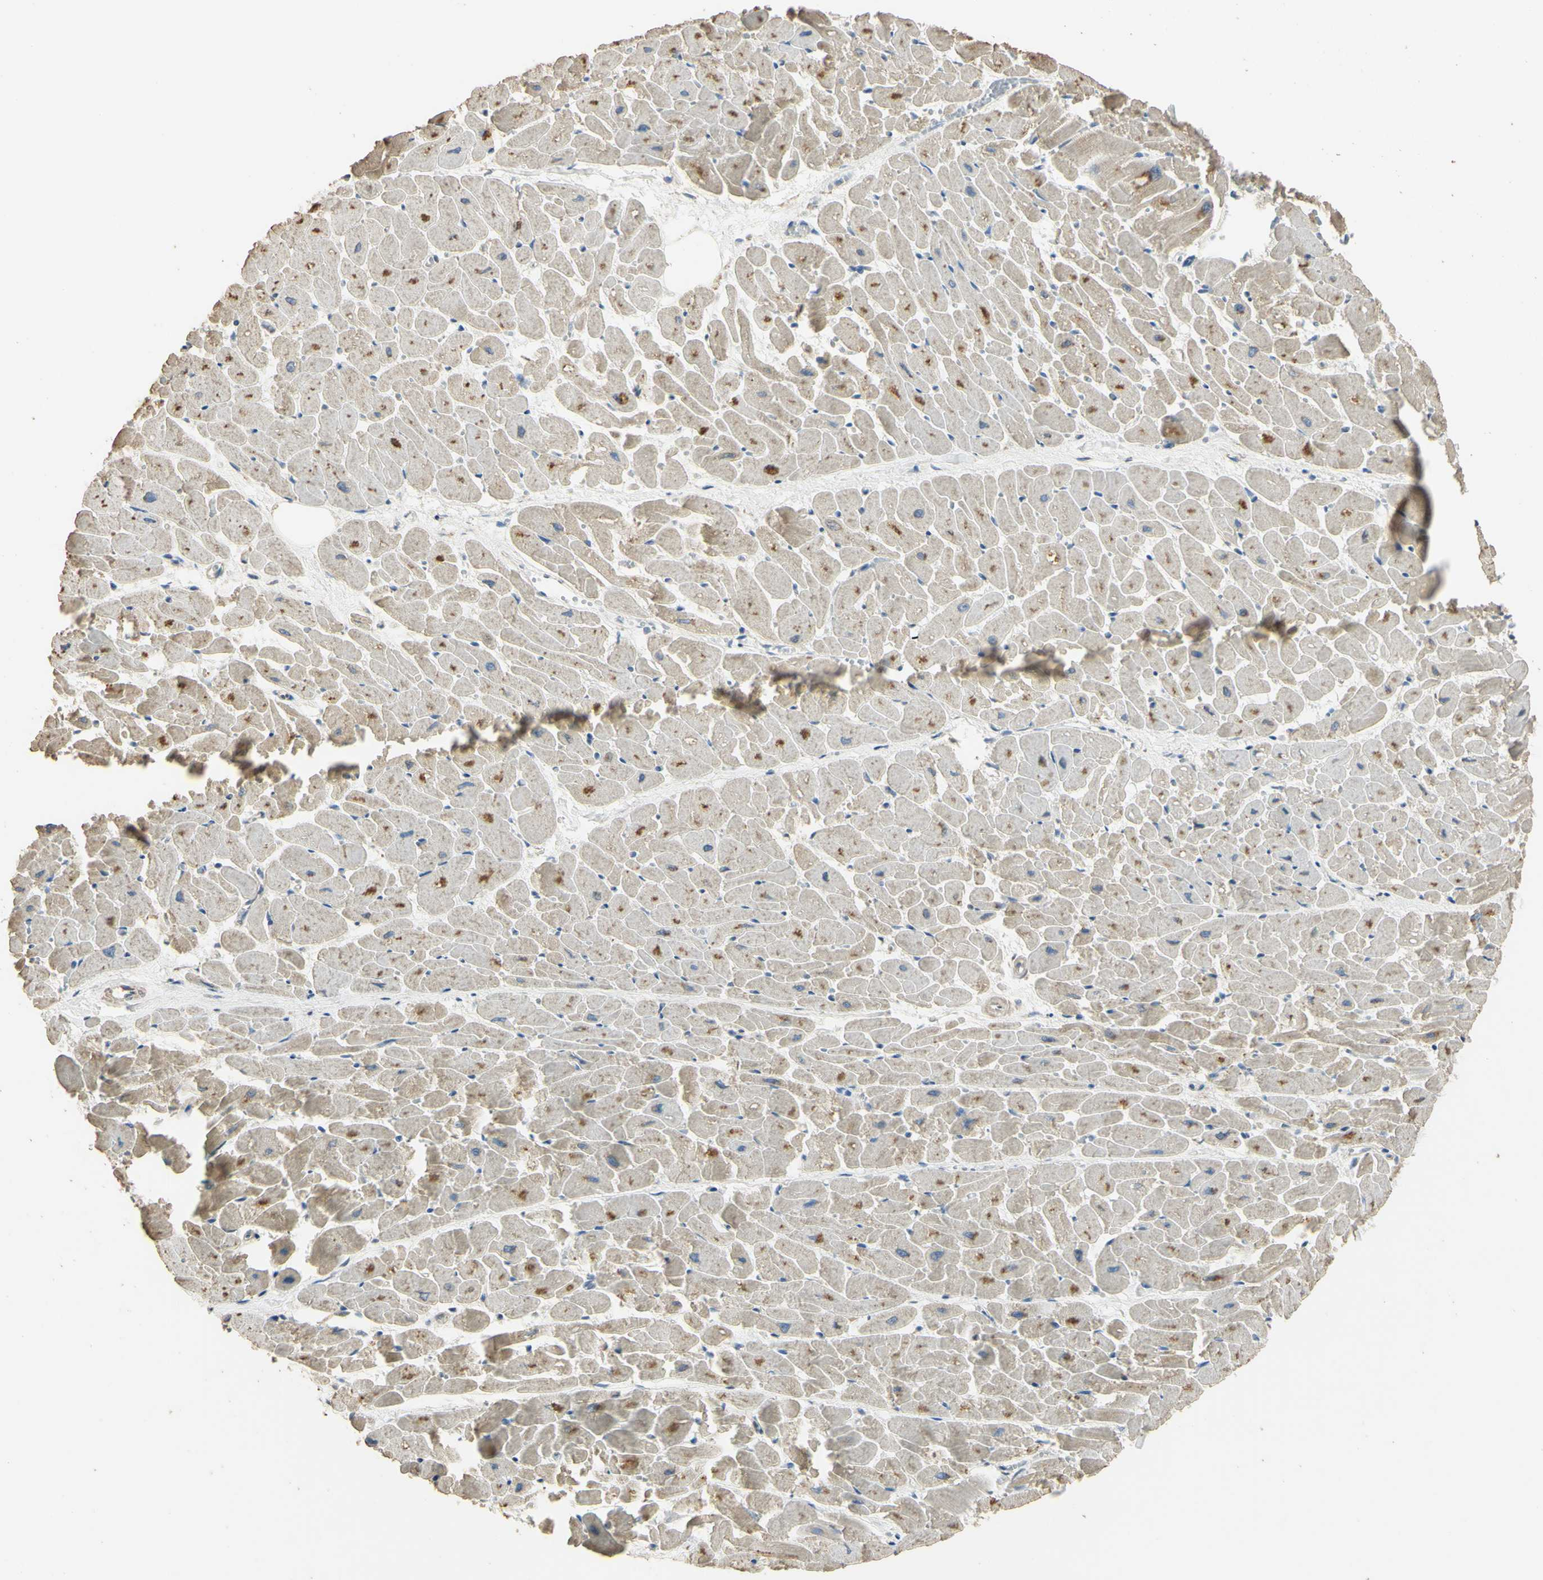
{"staining": {"intensity": "moderate", "quantity": ">75%", "location": "cytoplasmic/membranous"}, "tissue": "heart muscle", "cell_type": "Cardiomyocytes", "image_type": "normal", "snomed": [{"axis": "morphology", "description": "Normal tissue, NOS"}, {"axis": "topography", "description": "Heart"}], "caption": "This is a micrograph of immunohistochemistry (IHC) staining of normal heart muscle, which shows moderate positivity in the cytoplasmic/membranous of cardiomyocytes.", "gene": "STX18", "patient": {"sex": "female", "age": 19}}